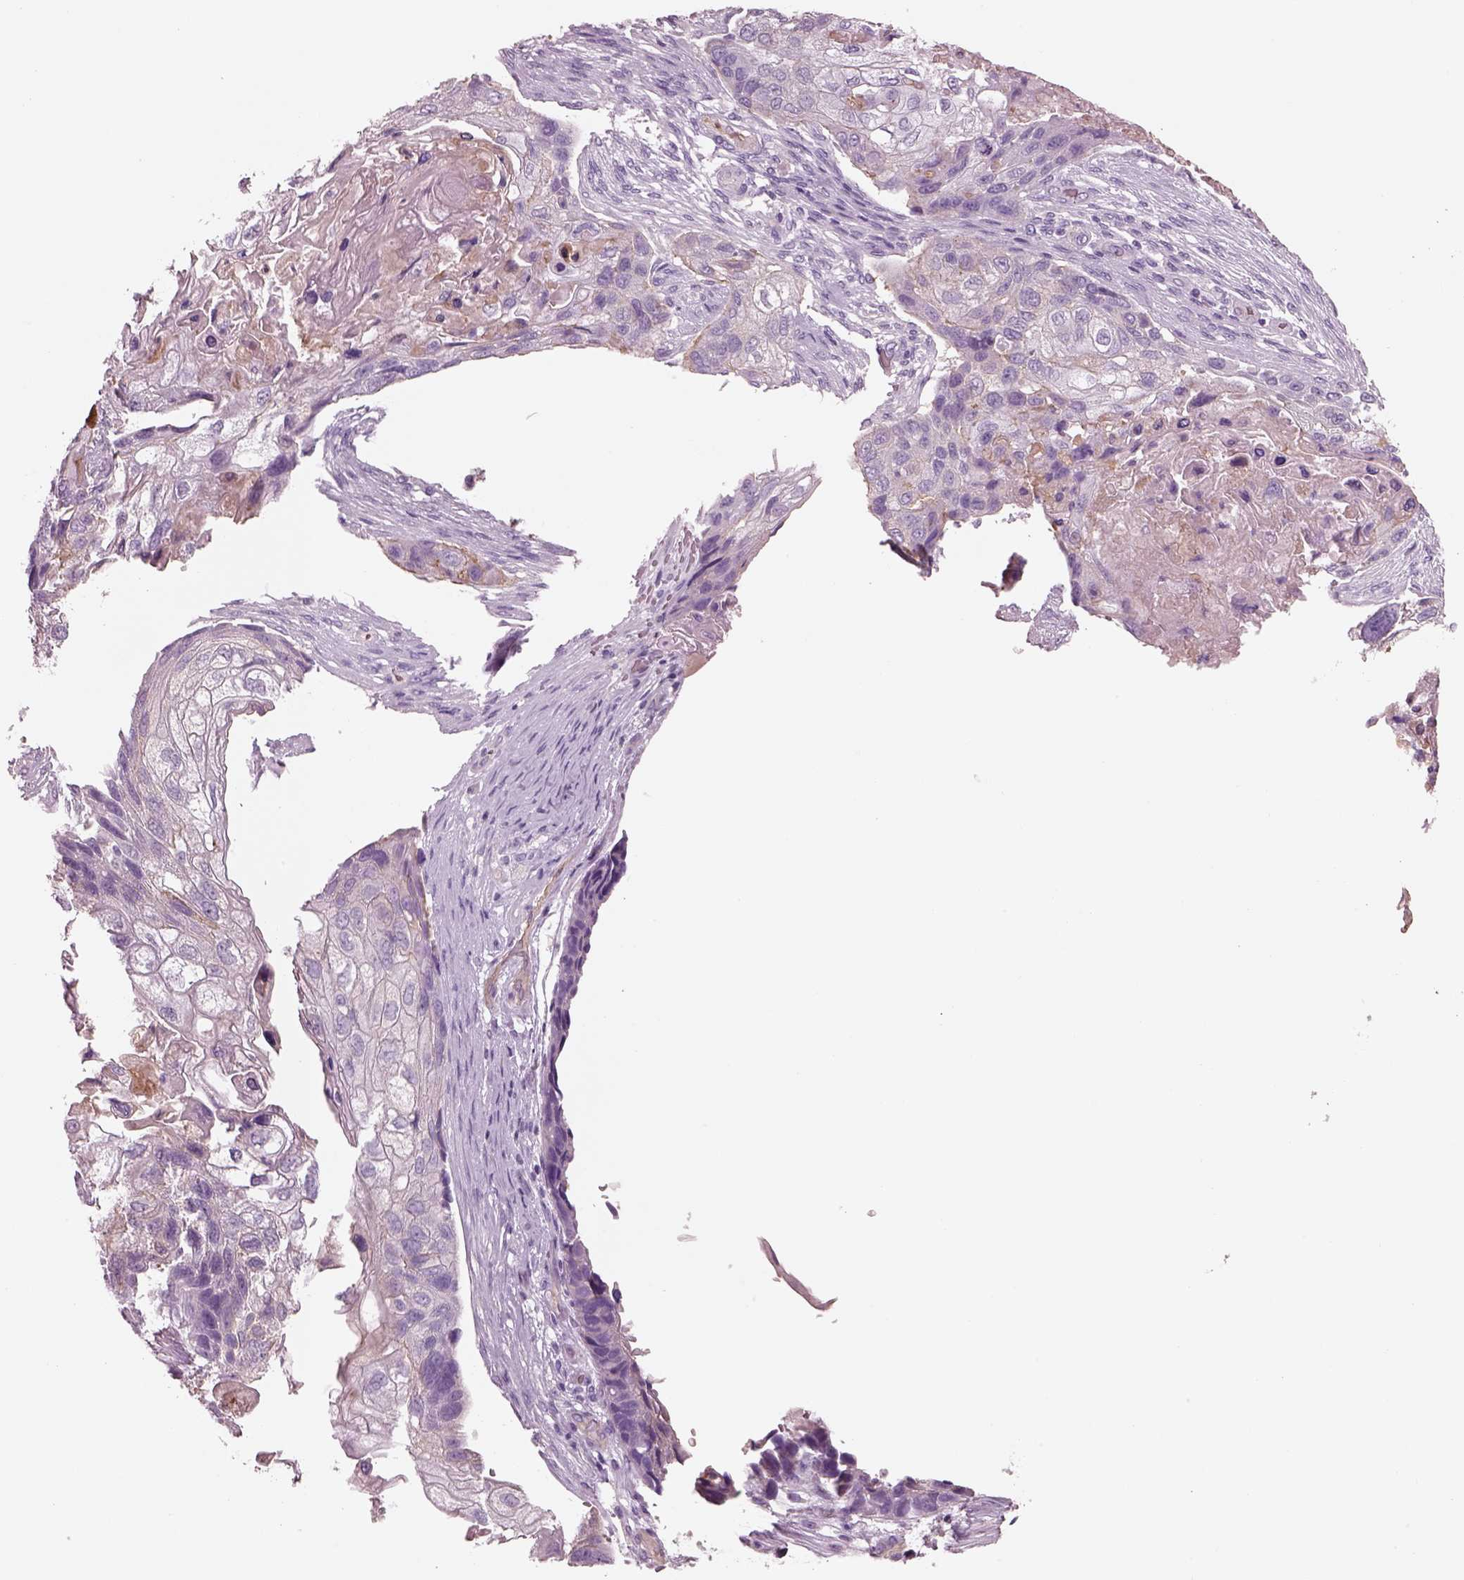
{"staining": {"intensity": "negative", "quantity": "none", "location": "none"}, "tissue": "lung cancer", "cell_type": "Tumor cells", "image_type": "cancer", "snomed": [{"axis": "morphology", "description": "Squamous cell carcinoma, NOS"}, {"axis": "topography", "description": "Lung"}], "caption": "Micrograph shows no significant protein positivity in tumor cells of lung squamous cell carcinoma. Brightfield microscopy of immunohistochemistry (IHC) stained with DAB (3,3'-diaminobenzidine) (brown) and hematoxylin (blue), captured at high magnification.", "gene": "IGLL1", "patient": {"sex": "male", "age": 69}}